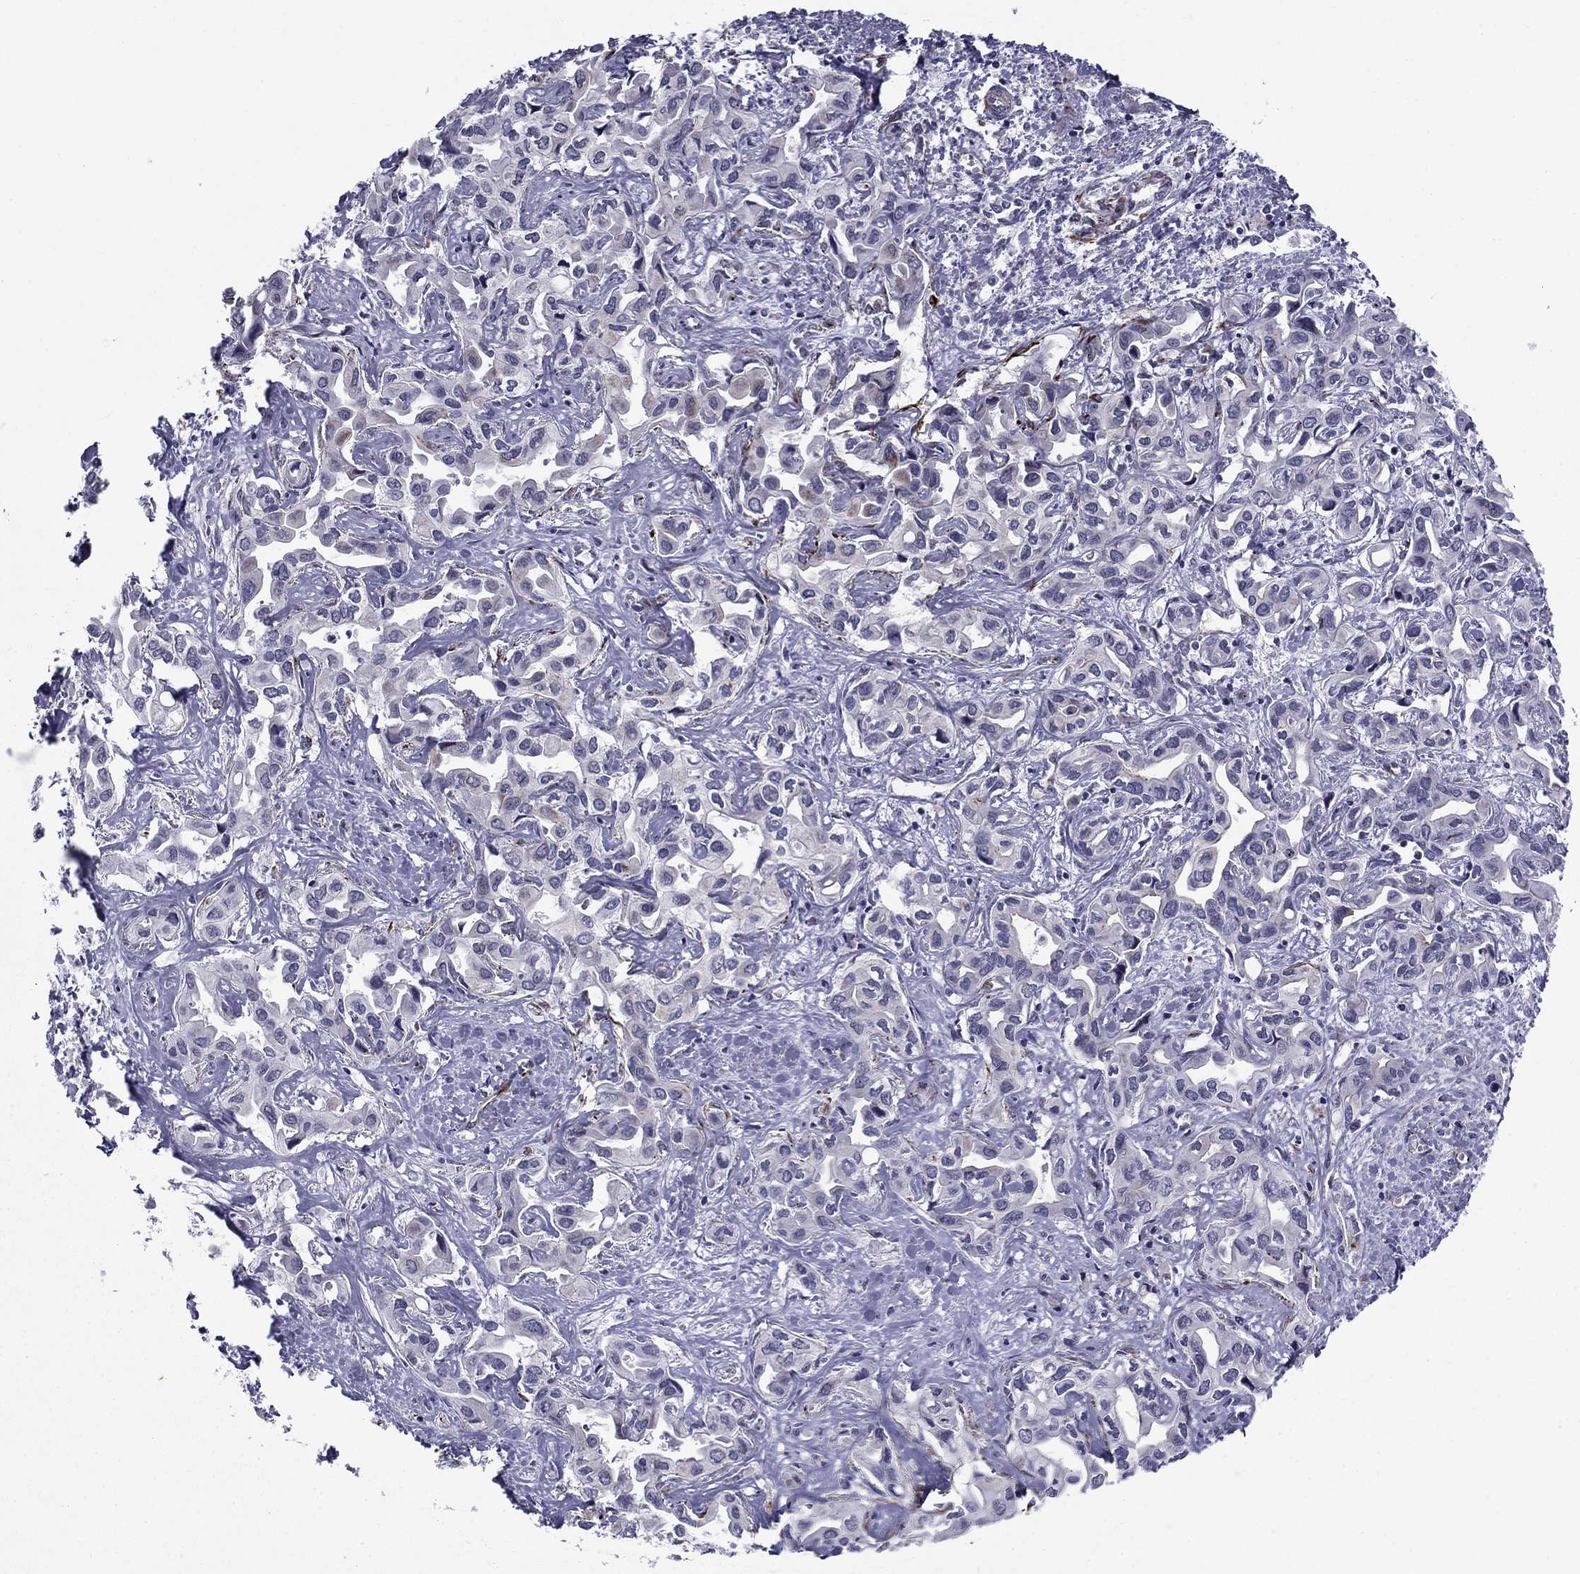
{"staining": {"intensity": "negative", "quantity": "none", "location": "none"}, "tissue": "liver cancer", "cell_type": "Tumor cells", "image_type": "cancer", "snomed": [{"axis": "morphology", "description": "Cholangiocarcinoma"}, {"axis": "topography", "description": "Liver"}], "caption": "IHC of human liver cholangiocarcinoma reveals no expression in tumor cells. Nuclei are stained in blue.", "gene": "ANKS4B", "patient": {"sex": "female", "age": 64}}